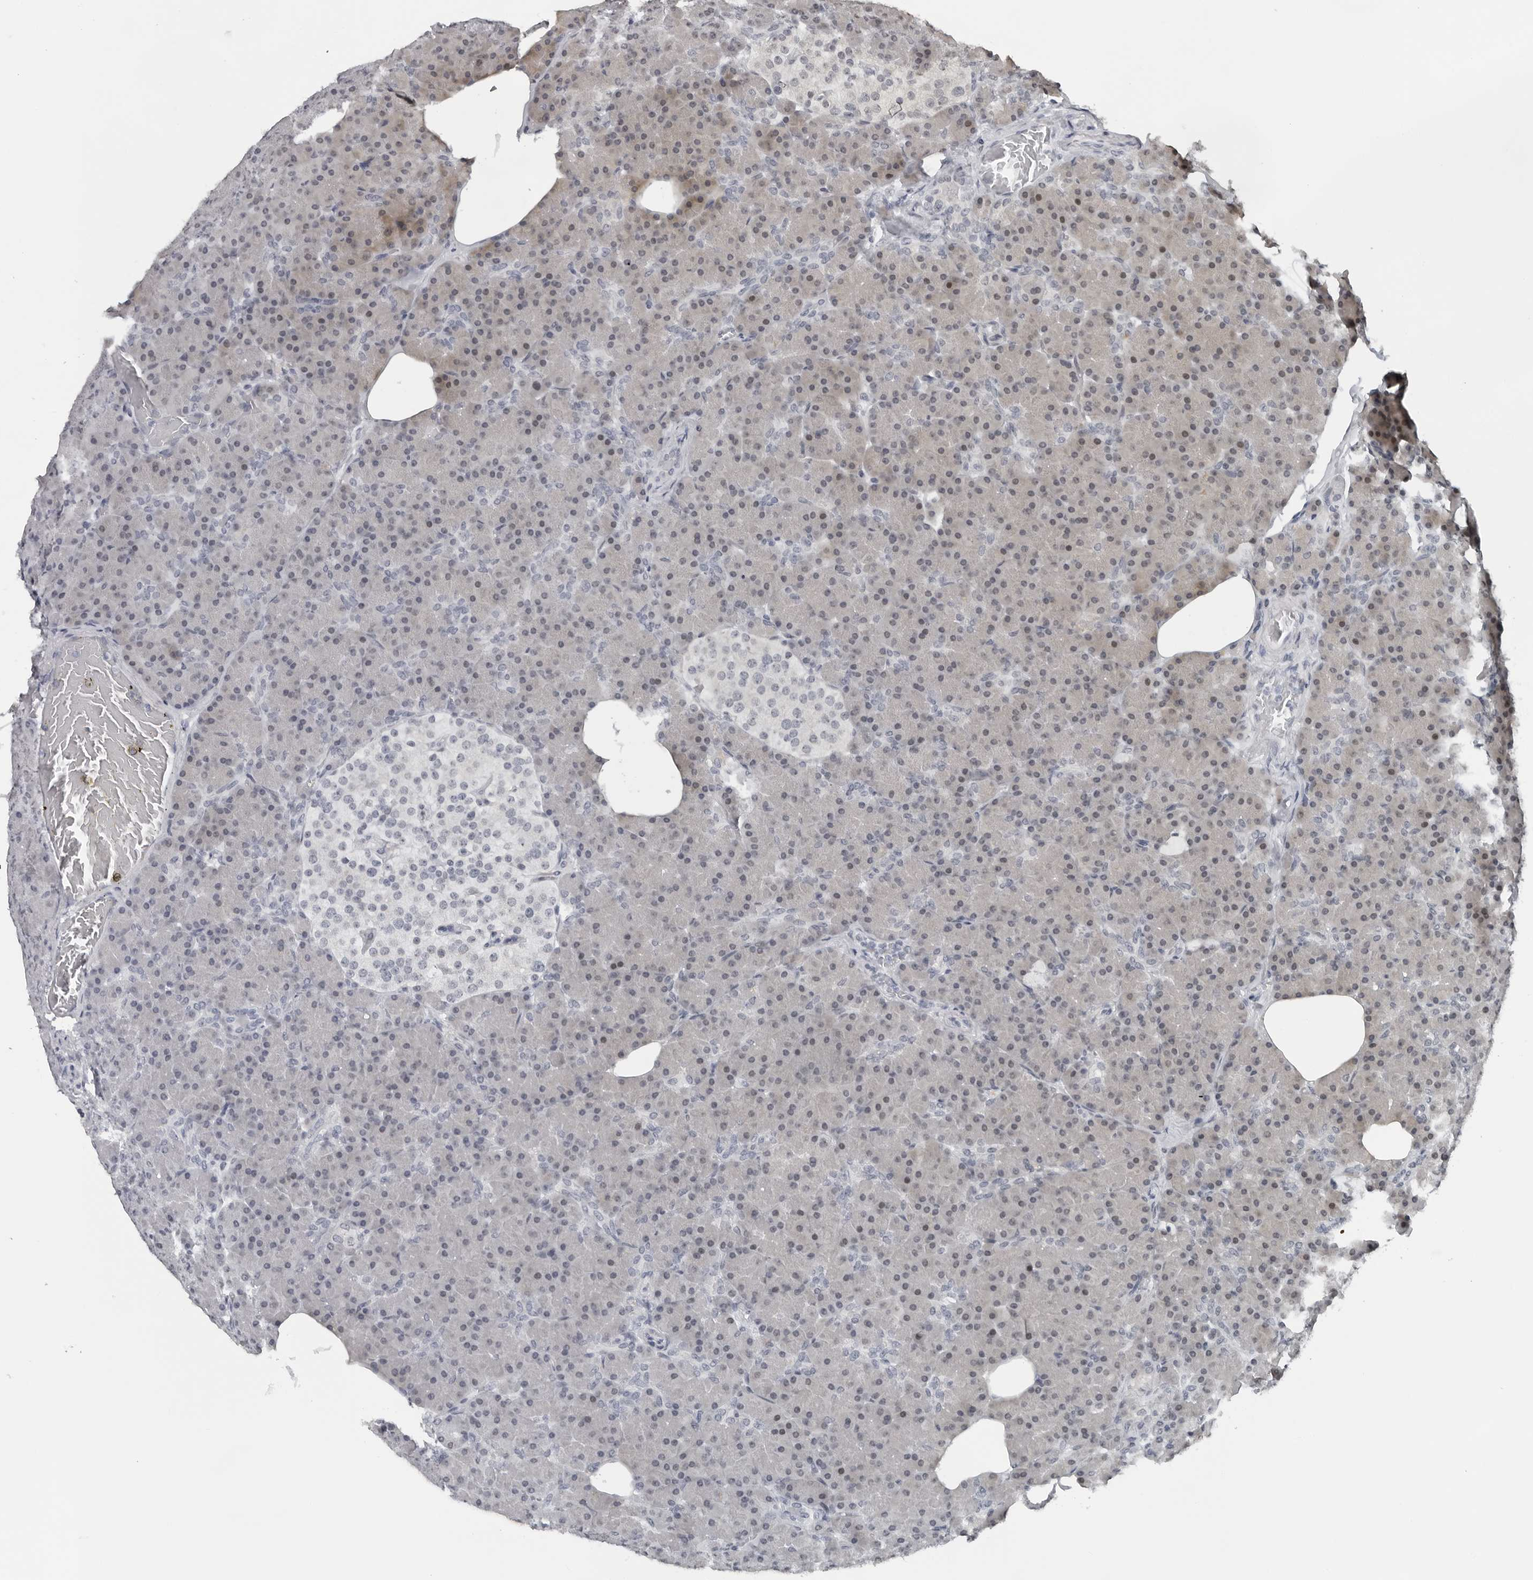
{"staining": {"intensity": "weak", "quantity": "25%-75%", "location": "nuclear"}, "tissue": "pancreas", "cell_type": "Exocrine glandular cells", "image_type": "normal", "snomed": [{"axis": "morphology", "description": "Normal tissue, NOS"}, {"axis": "topography", "description": "Pancreas"}], "caption": "Immunohistochemistry (IHC) image of normal pancreas: human pancreas stained using immunohistochemistry reveals low levels of weak protein expression localized specifically in the nuclear of exocrine glandular cells, appearing as a nuclear brown color.", "gene": "PPP1R42", "patient": {"sex": "female", "age": 43}}